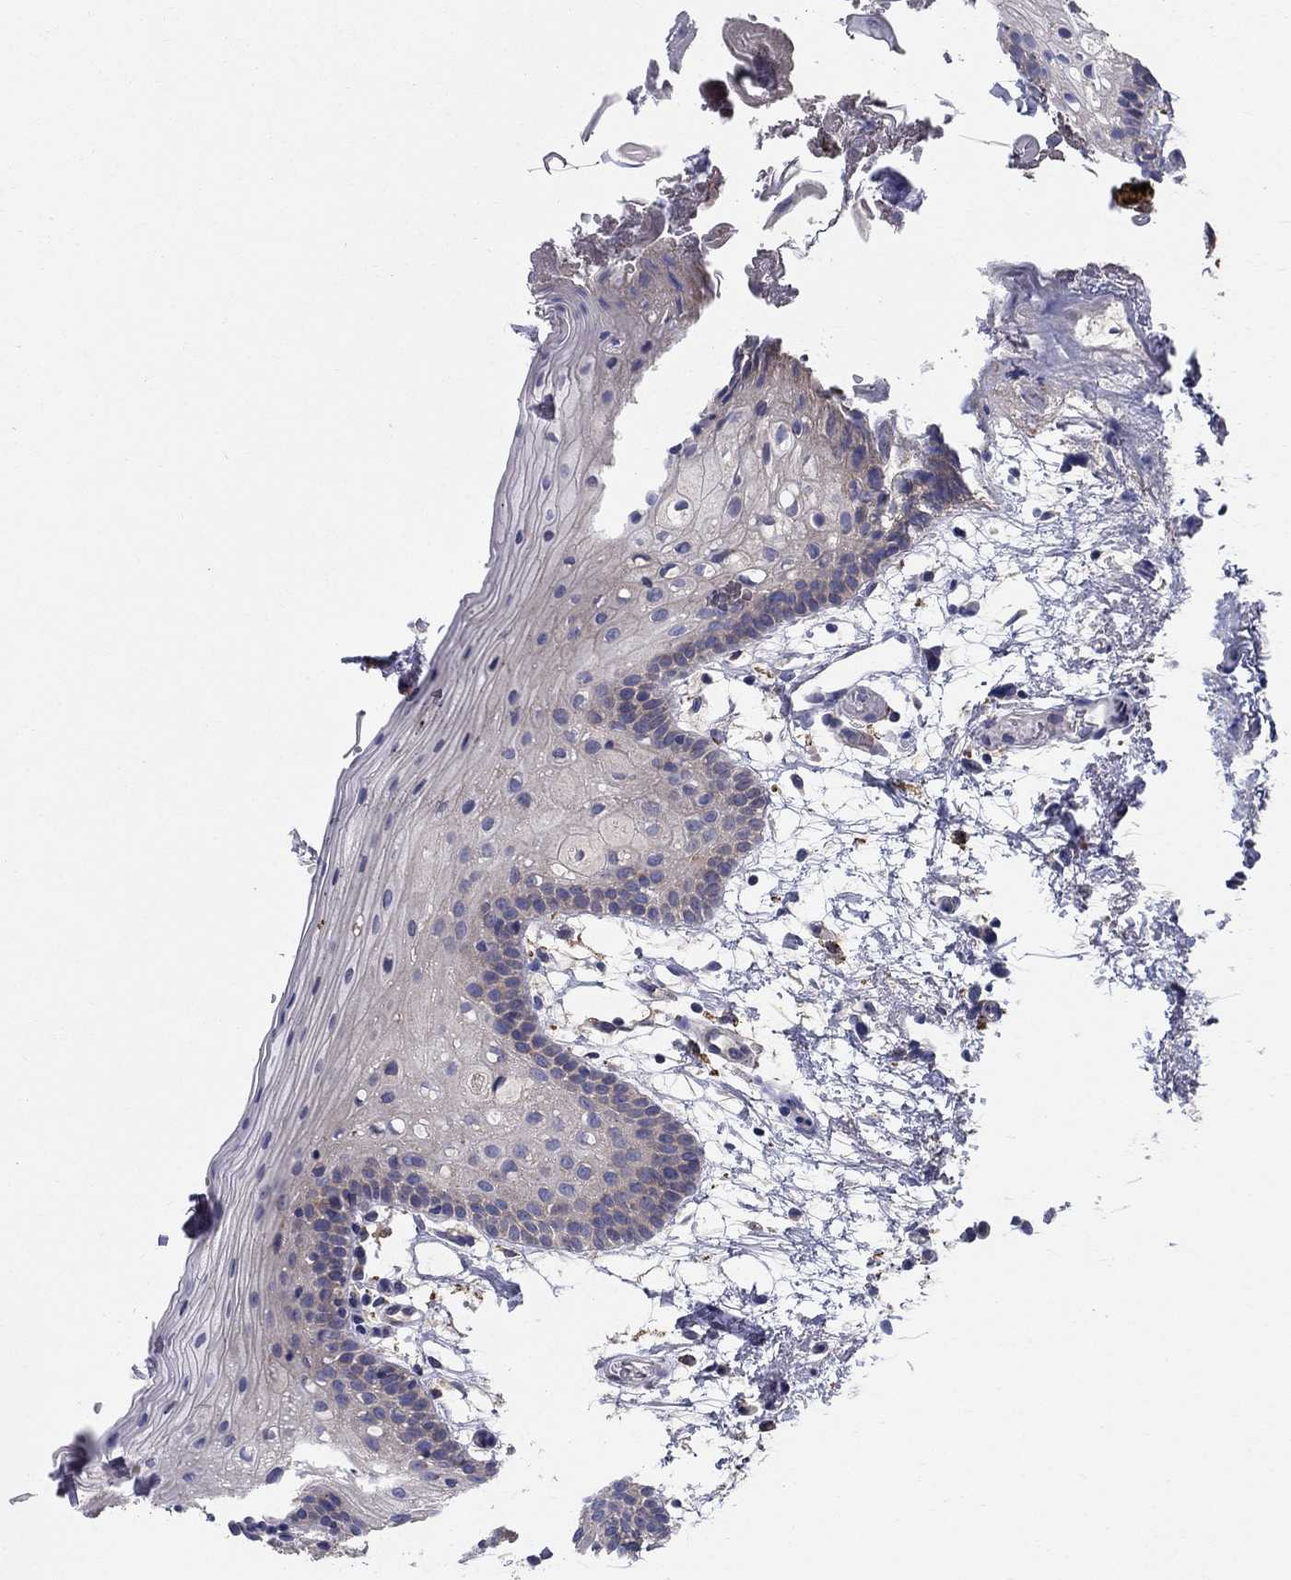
{"staining": {"intensity": "negative", "quantity": "none", "location": "none"}, "tissue": "oral mucosa", "cell_type": "Squamous epithelial cells", "image_type": "normal", "snomed": [{"axis": "morphology", "description": "Normal tissue, NOS"}, {"axis": "topography", "description": "Oral tissue"}, {"axis": "topography", "description": "Tounge, NOS"}], "caption": "Immunohistochemistry (IHC) of normal oral mucosa reveals no positivity in squamous epithelial cells.", "gene": "EMP2", "patient": {"sex": "female", "age": 83}}